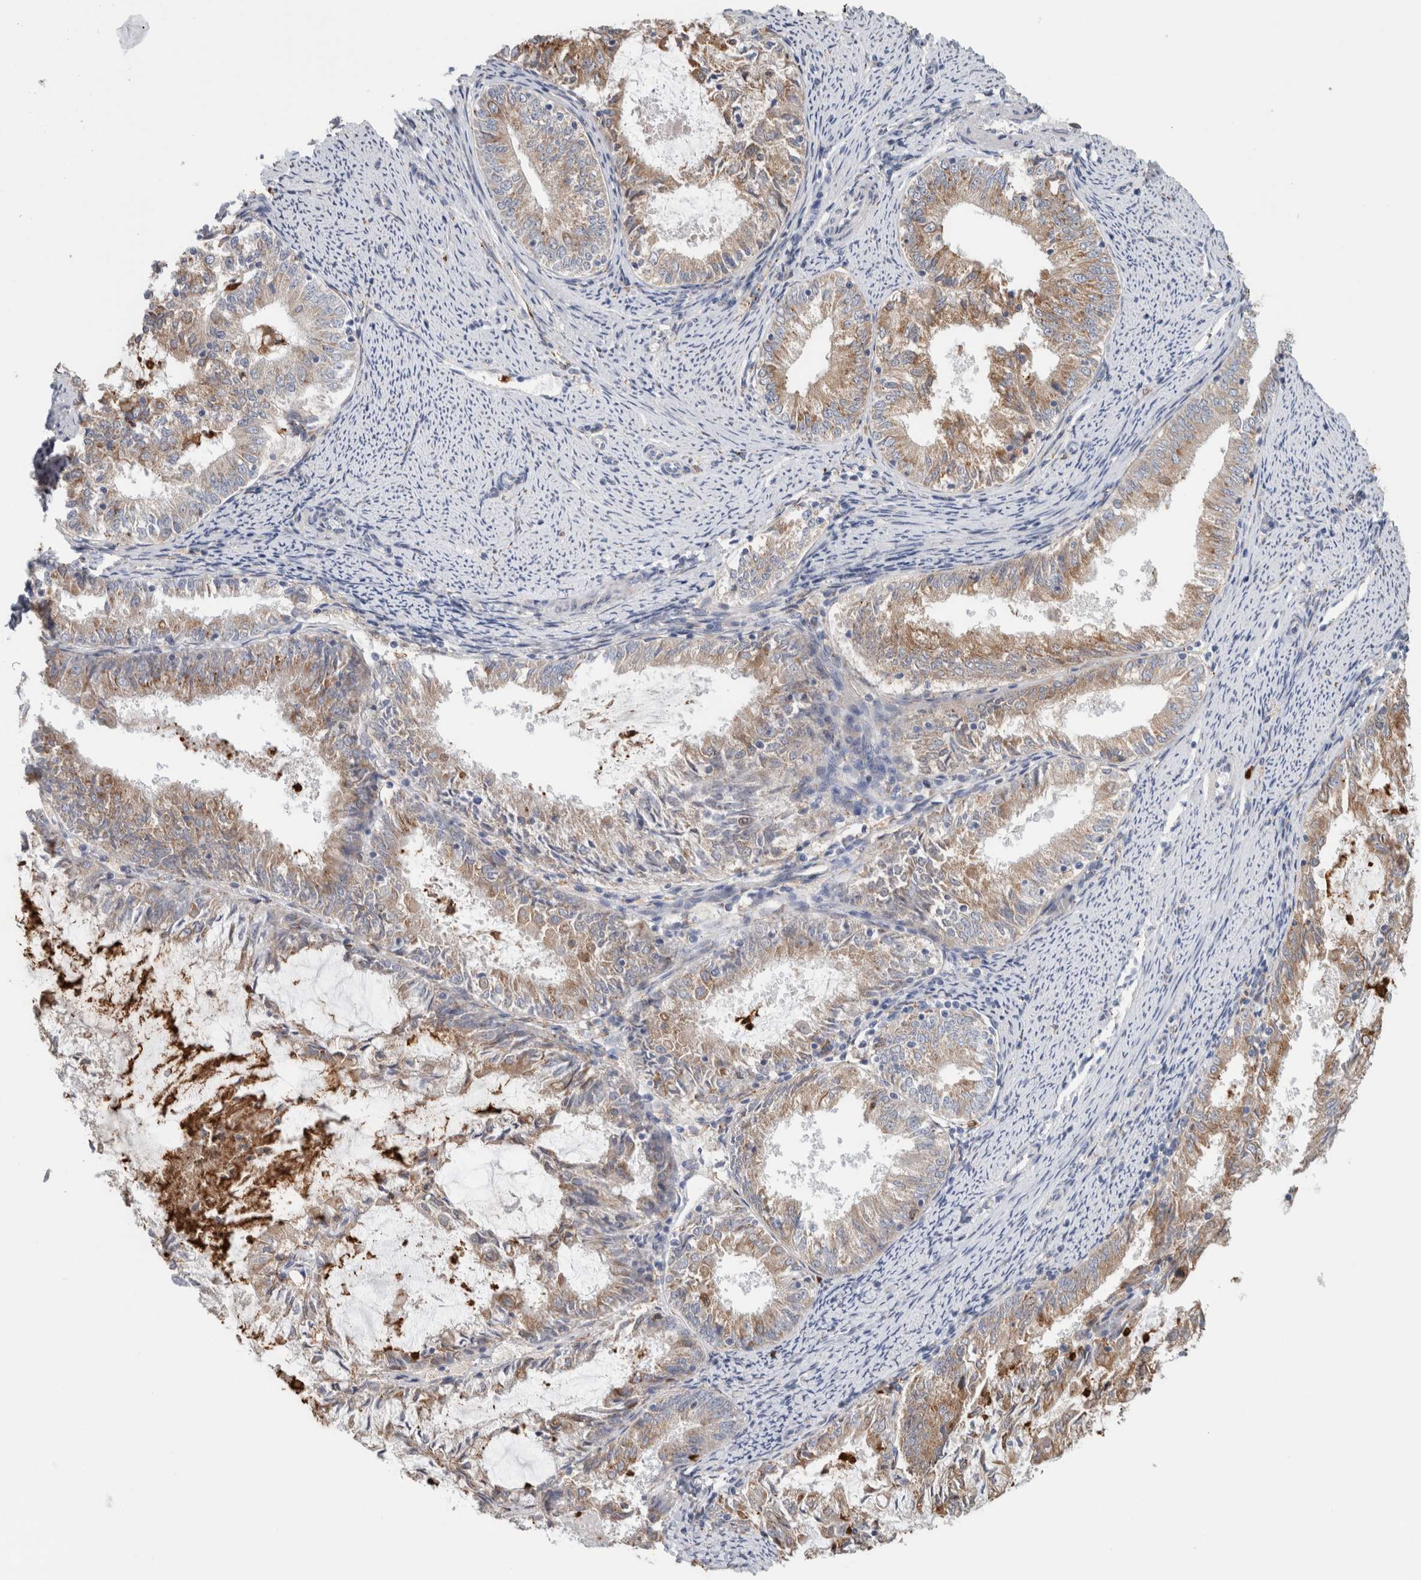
{"staining": {"intensity": "moderate", "quantity": "25%-75%", "location": "cytoplasmic/membranous"}, "tissue": "endometrial cancer", "cell_type": "Tumor cells", "image_type": "cancer", "snomed": [{"axis": "morphology", "description": "Adenocarcinoma, NOS"}, {"axis": "topography", "description": "Endometrium"}], "caption": "A medium amount of moderate cytoplasmic/membranous staining is present in approximately 25%-75% of tumor cells in endometrial adenocarcinoma tissue.", "gene": "P4HA1", "patient": {"sex": "female", "age": 57}}